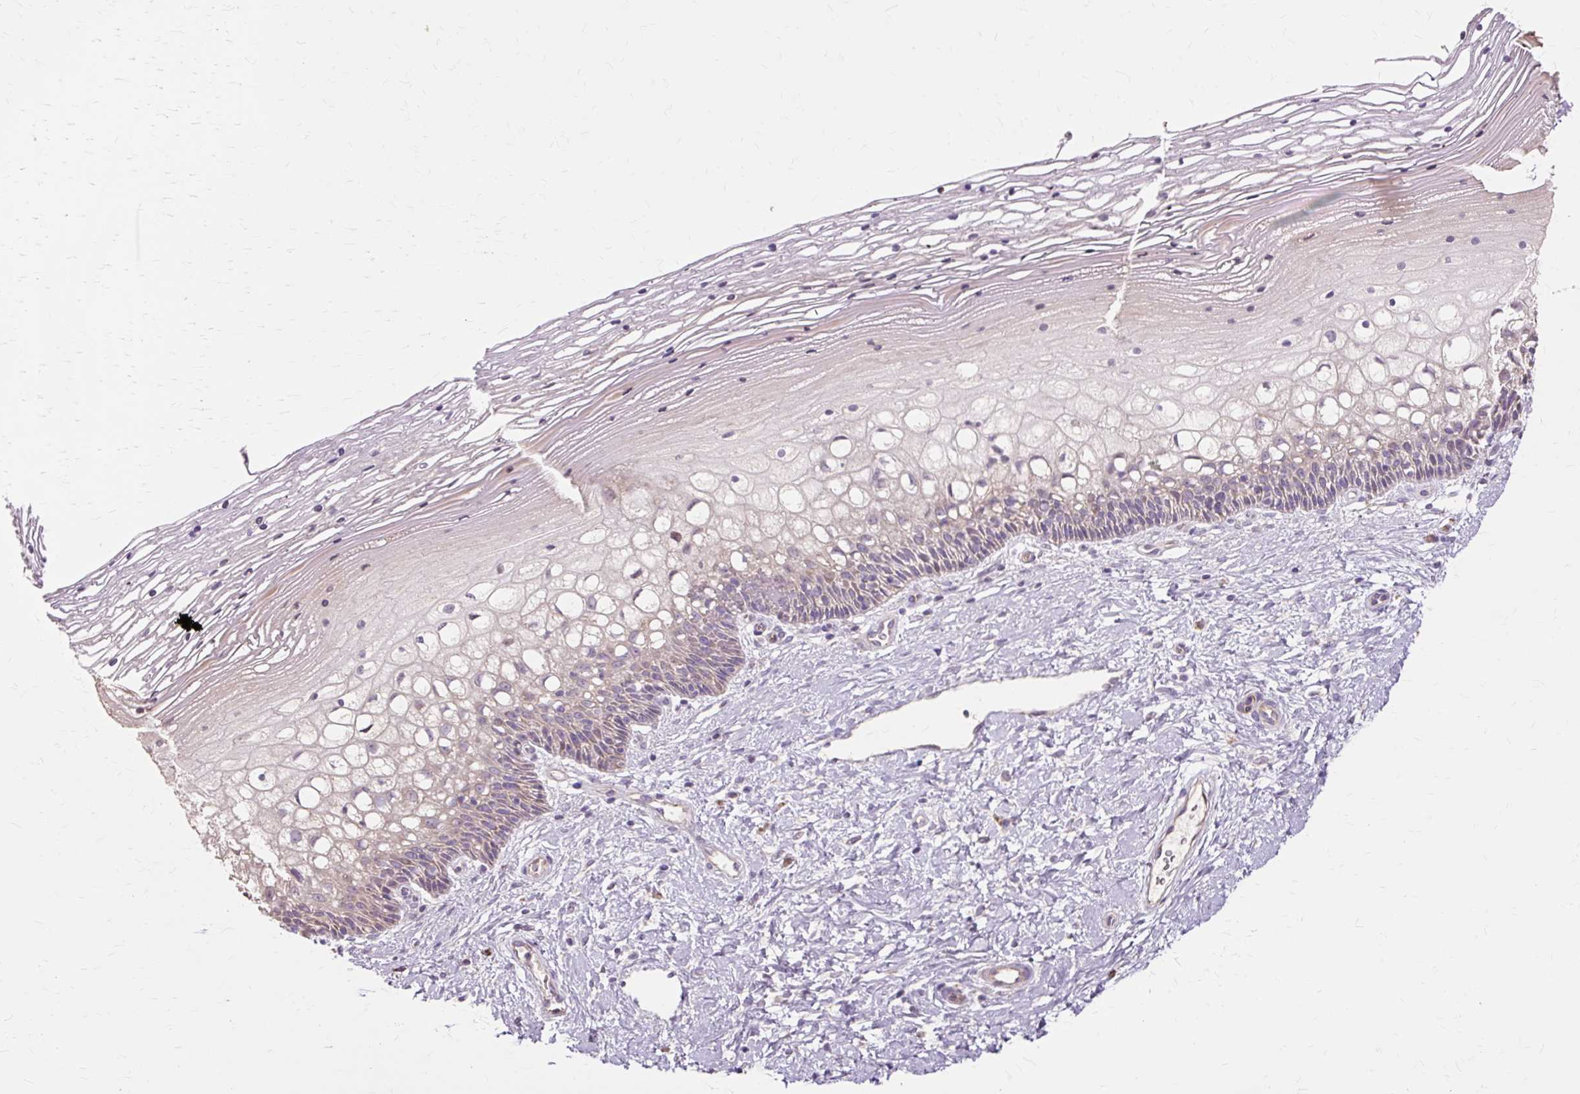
{"staining": {"intensity": "moderate", "quantity": "25%-75%", "location": "cytoplasmic/membranous"}, "tissue": "cervix", "cell_type": "Glandular cells", "image_type": "normal", "snomed": [{"axis": "morphology", "description": "Normal tissue, NOS"}, {"axis": "topography", "description": "Cervix"}], "caption": "Immunohistochemical staining of benign human cervix demonstrates moderate cytoplasmic/membranous protein expression in approximately 25%-75% of glandular cells. The staining was performed using DAB to visualize the protein expression in brown, while the nuclei were stained in blue with hematoxylin (Magnification: 20x).", "gene": "PDZD2", "patient": {"sex": "female", "age": 36}}